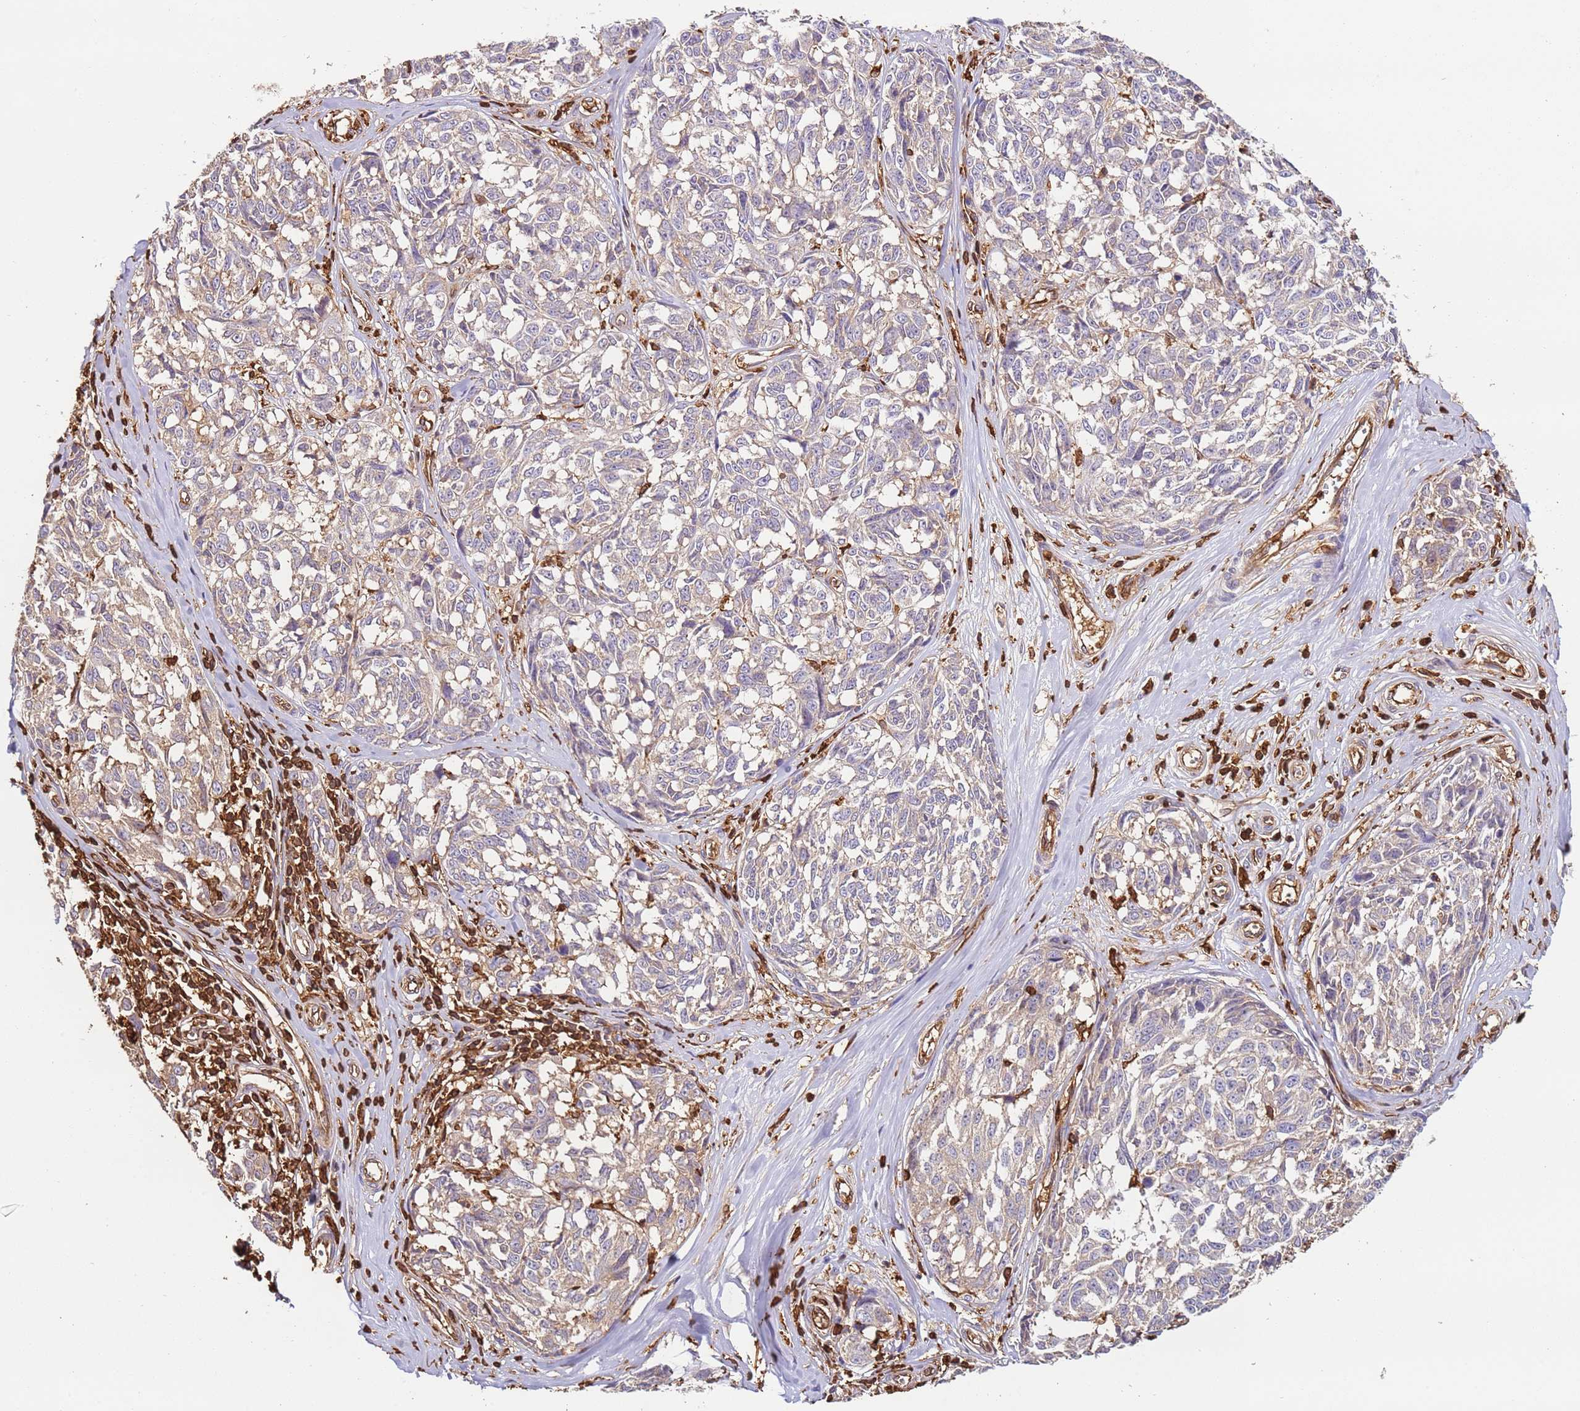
{"staining": {"intensity": "negative", "quantity": "none", "location": "none"}, "tissue": "melanoma", "cell_type": "Tumor cells", "image_type": "cancer", "snomed": [{"axis": "morphology", "description": "Normal tissue, NOS"}, {"axis": "morphology", "description": "Malignant melanoma, NOS"}, {"axis": "topography", "description": "Skin"}], "caption": "Immunohistochemical staining of human malignant melanoma displays no significant staining in tumor cells.", "gene": "OR6P1", "patient": {"sex": "female", "age": 64}}